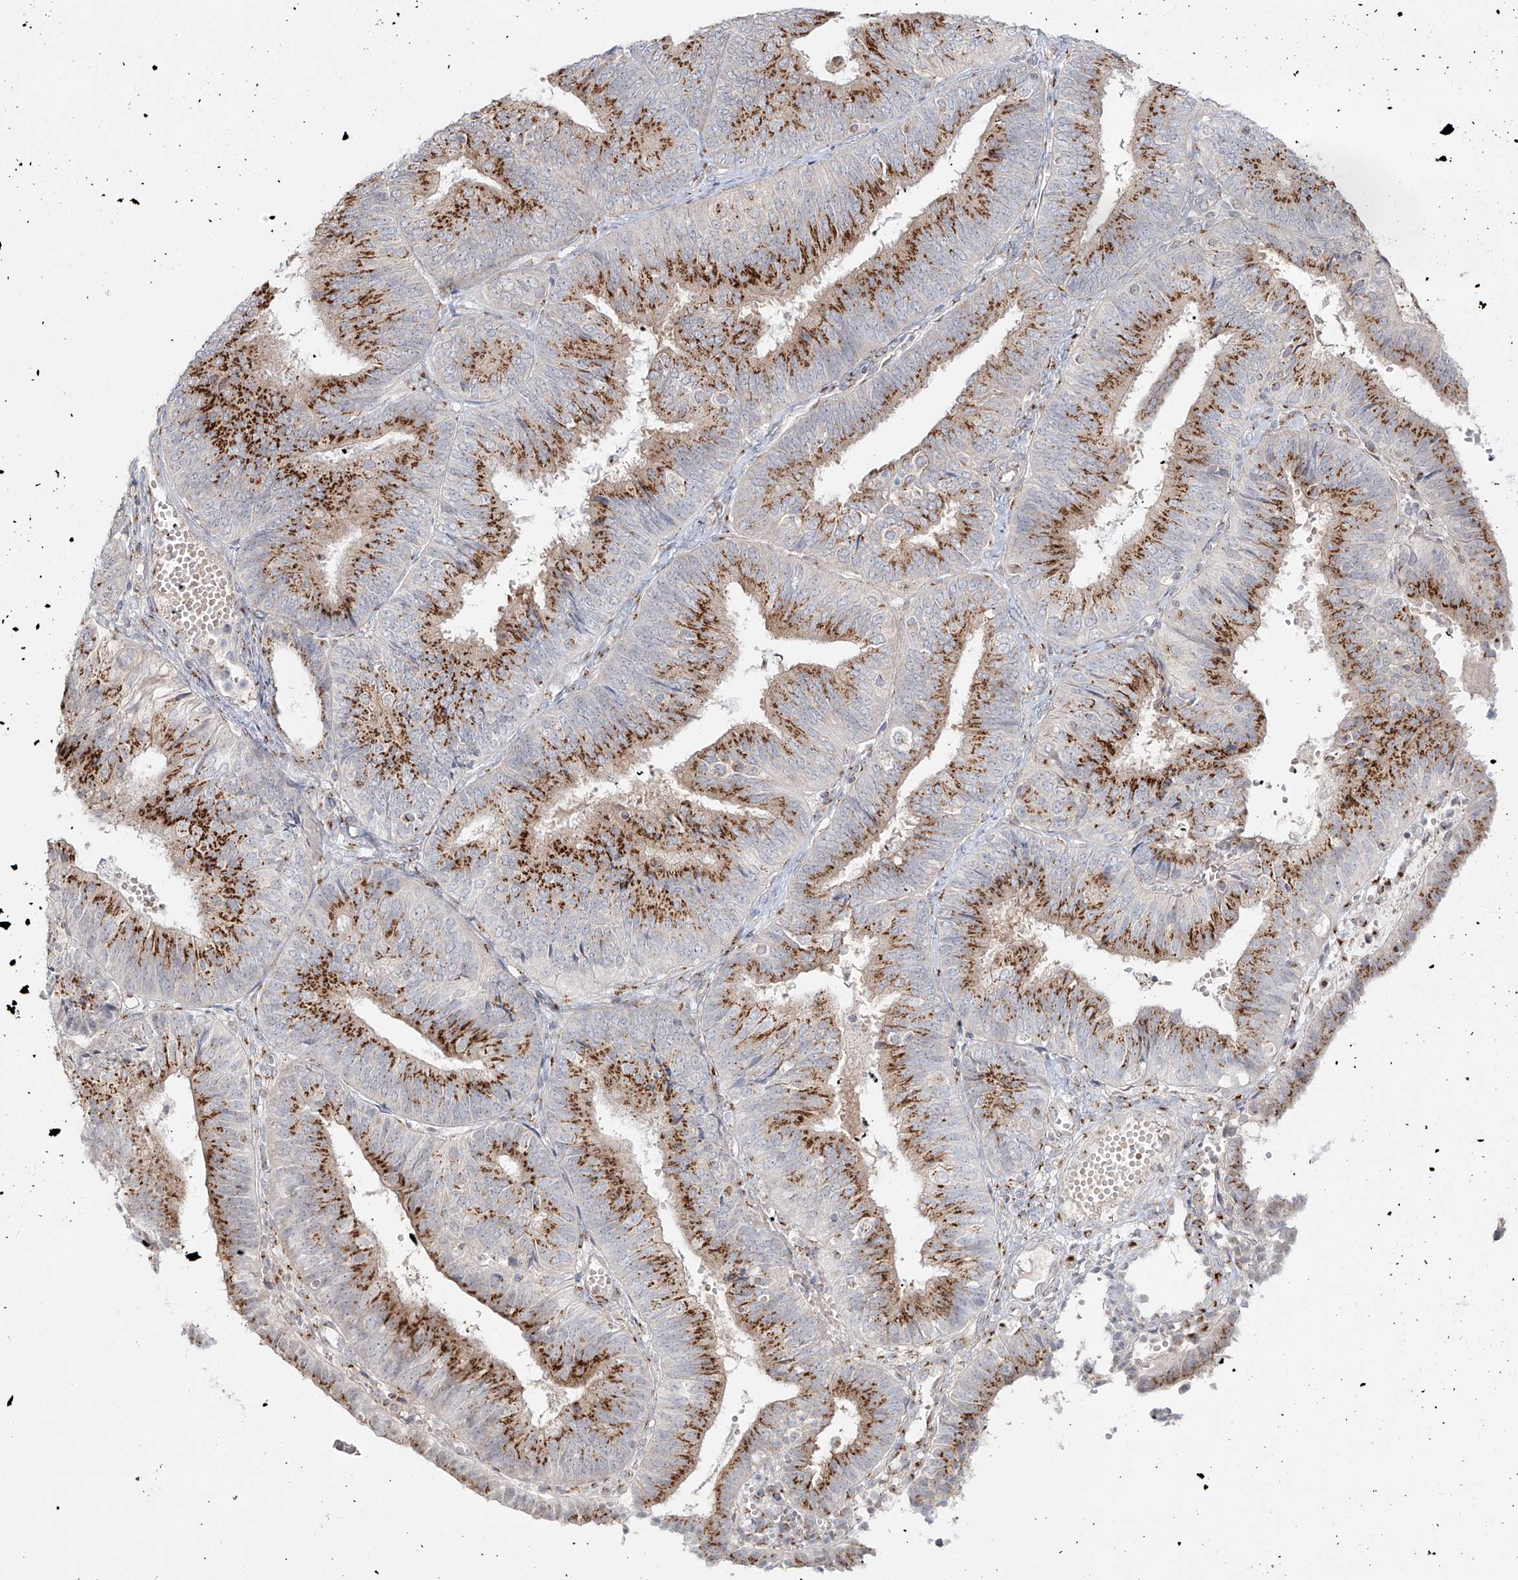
{"staining": {"intensity": "strong", "quantity": ">75%", "location": "cytoplasmic/membranous"}, "tissue": "endometrial cancer", "cell_type": "Tumor cells", "image_type": "cancer", "snomed": [{"axis": "morphology", "description": "Adenocarcinoma, NOS"}, {"axis": "topography", "description": "Endometrium"}], "caption": "About >75% of tumor cells in endometrial cancer (adenocarcinoma) display strong cytoplasmic/membranous protein expression as visualized by brown immunohistochemical staining.", "gene": "BSDC1", "patient": {"sex": "female", "age": 58}}